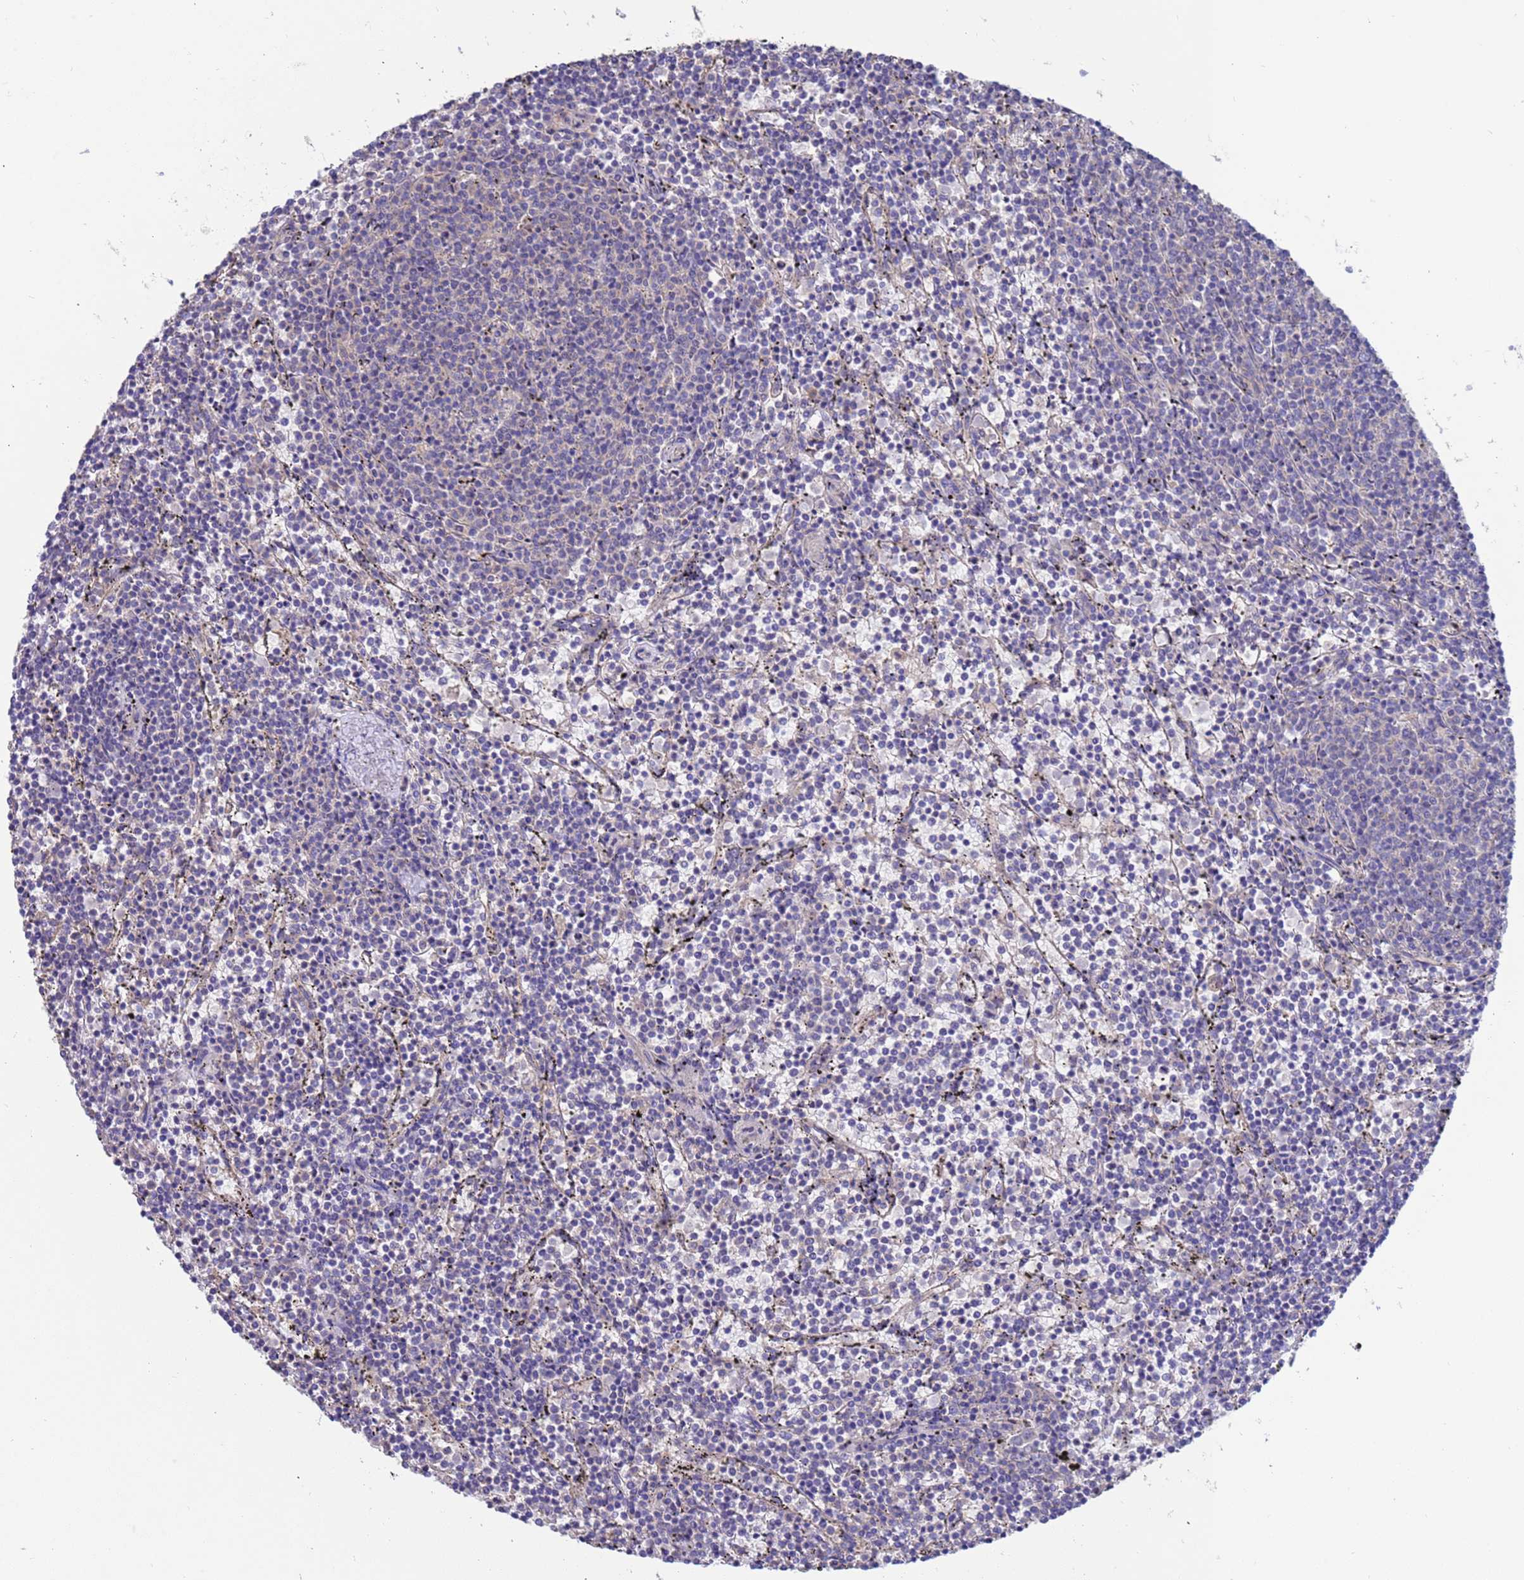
{"staining": {"intensity": "negative", "quantity": "none", "location": "none"}, "tissue": "lymphoma", "cell_type": "Tumor cells", "image_type": "cancer", "snomed": [{"axis": "morphology", "description": "Malignant lymphoma, non-Hodgkin's type, Low grade"}, {"axis": "topography", "description": "Spleen"}], "caption": "Tumor cells show no significant protein positivity in malignant lymphoma, non-Hodgkin's type (low-grade). (Stains: DAB immunohistochemistry (IHC) with hematoxylin counter stain, Microscopy: brightfield microscopy at high magnification).", "gene": "SRL", "patient": {"sex": "female", "age": 50}}